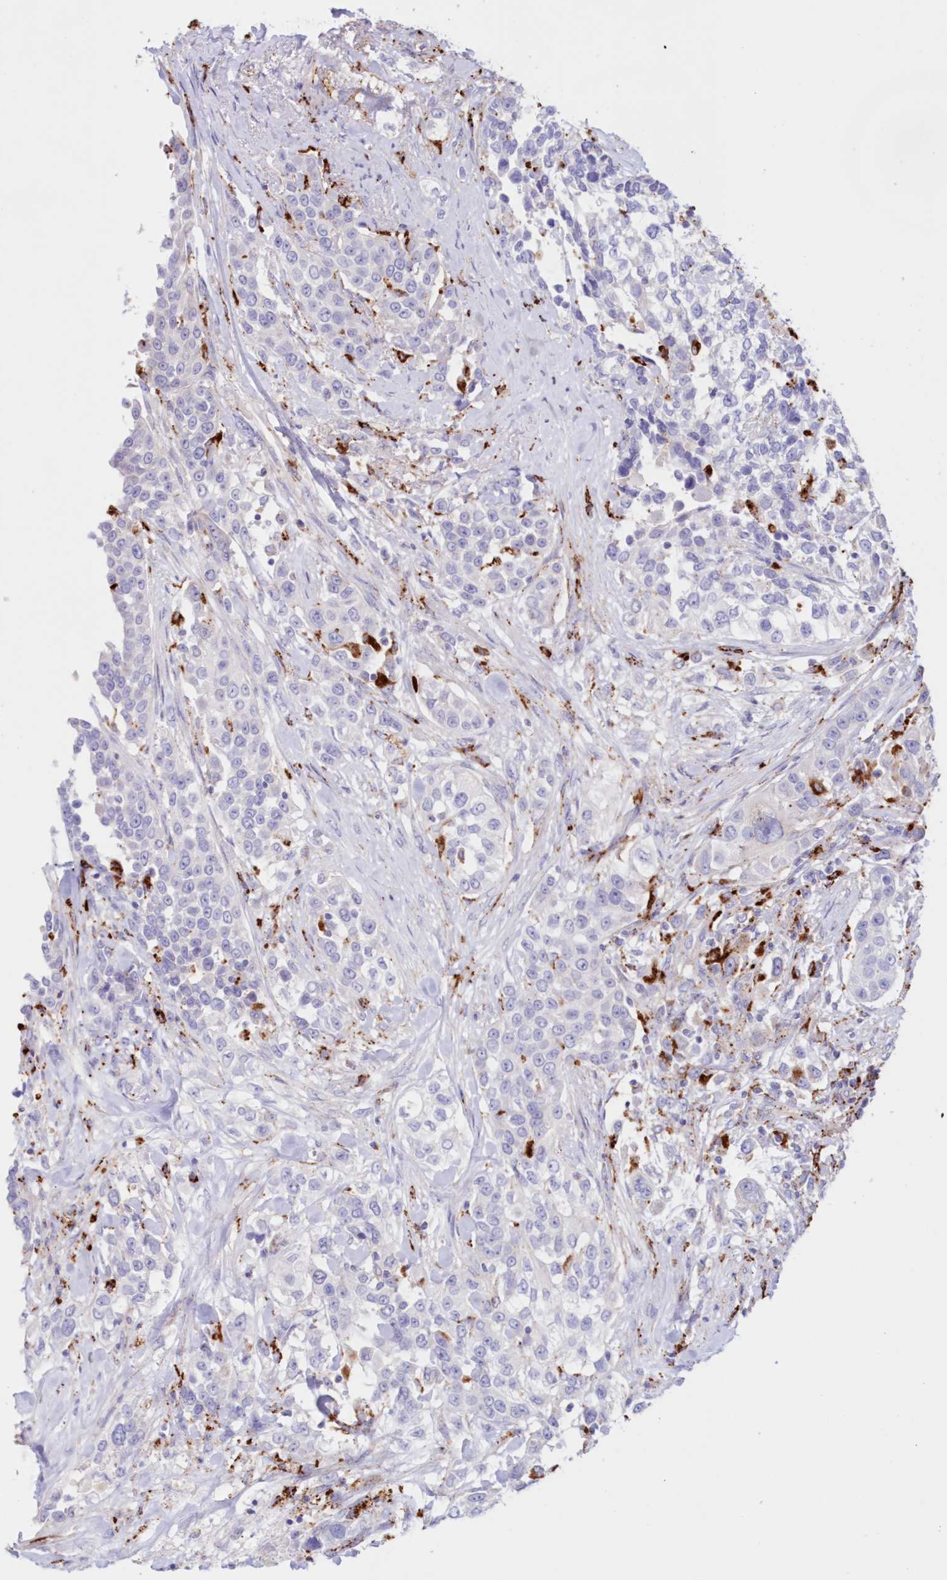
{"staining": {"intensity": "negative", "quantity": "none", "location": "none"}, "tissue": "urothelial cancer", "cell_type": "Tumor cells", "image_type": "cancer", "snomed": [{"axis": "morphology", "description": "Urothelial carcinoma, High grade"}, {"axis": "topography", "description": "Urinary bladder"}], "caption": "This is an immunohistochemistry (IHC) image of human urothelial cancer. There is no positivity in tumor cells.", "gene": "TPP1", "patient": {"sex": "female", "age": 80}}